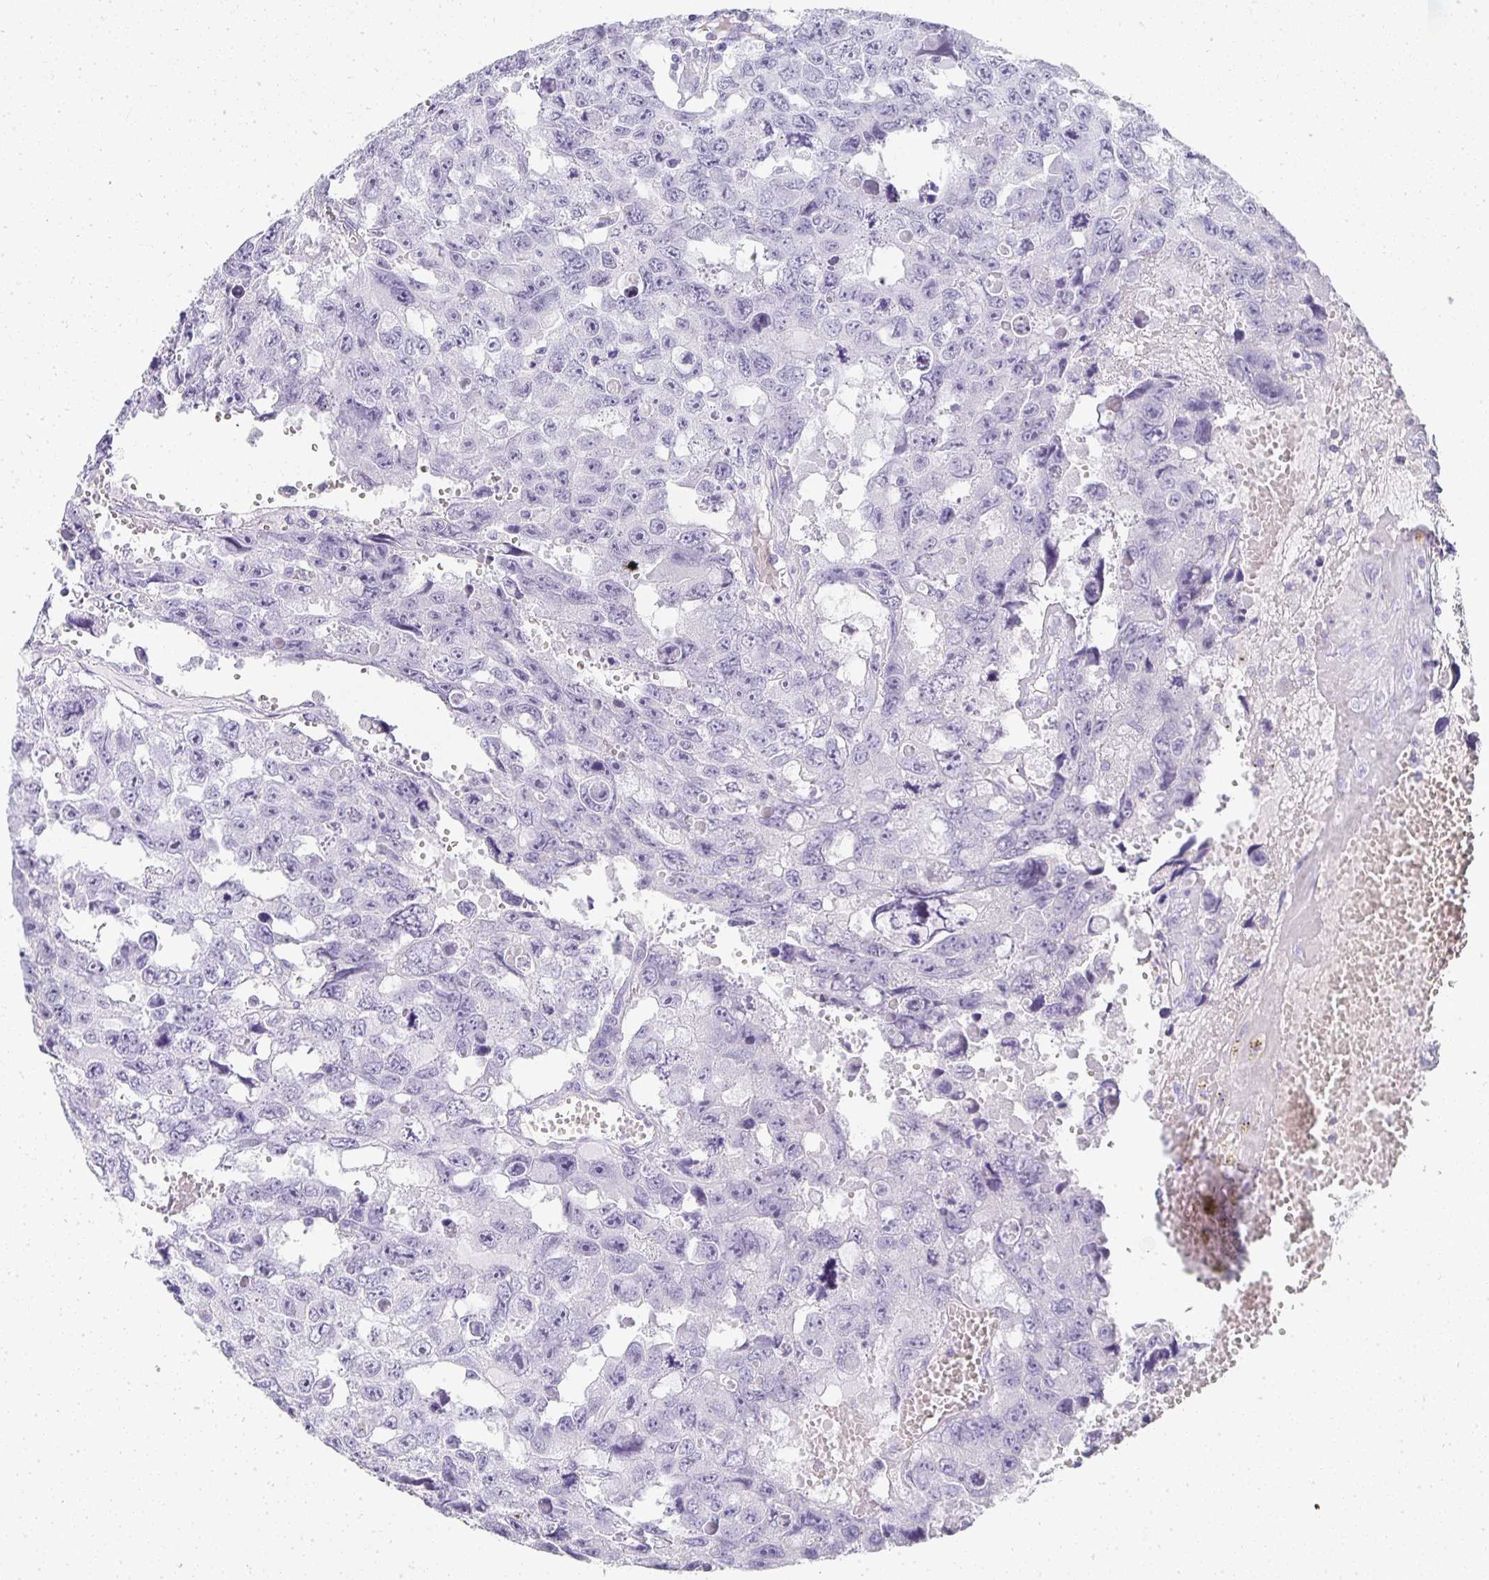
{"staining": {"intensity": "negative", "quantity": "none", "location": "none"}, "tissue": "testis cancer", "cell_type": "Tumor cells", "image_type": "cancer", "snomed": [{"axis": "morphology", "description": "Seminoma, NOS"}, {"axis": "topography", "description": "Testis"}], "caption": "IHC of testis cancer shows no expression in tumor cells.", "gene": "TPSD1", "patient": {"sex": "male", "age": 26}}